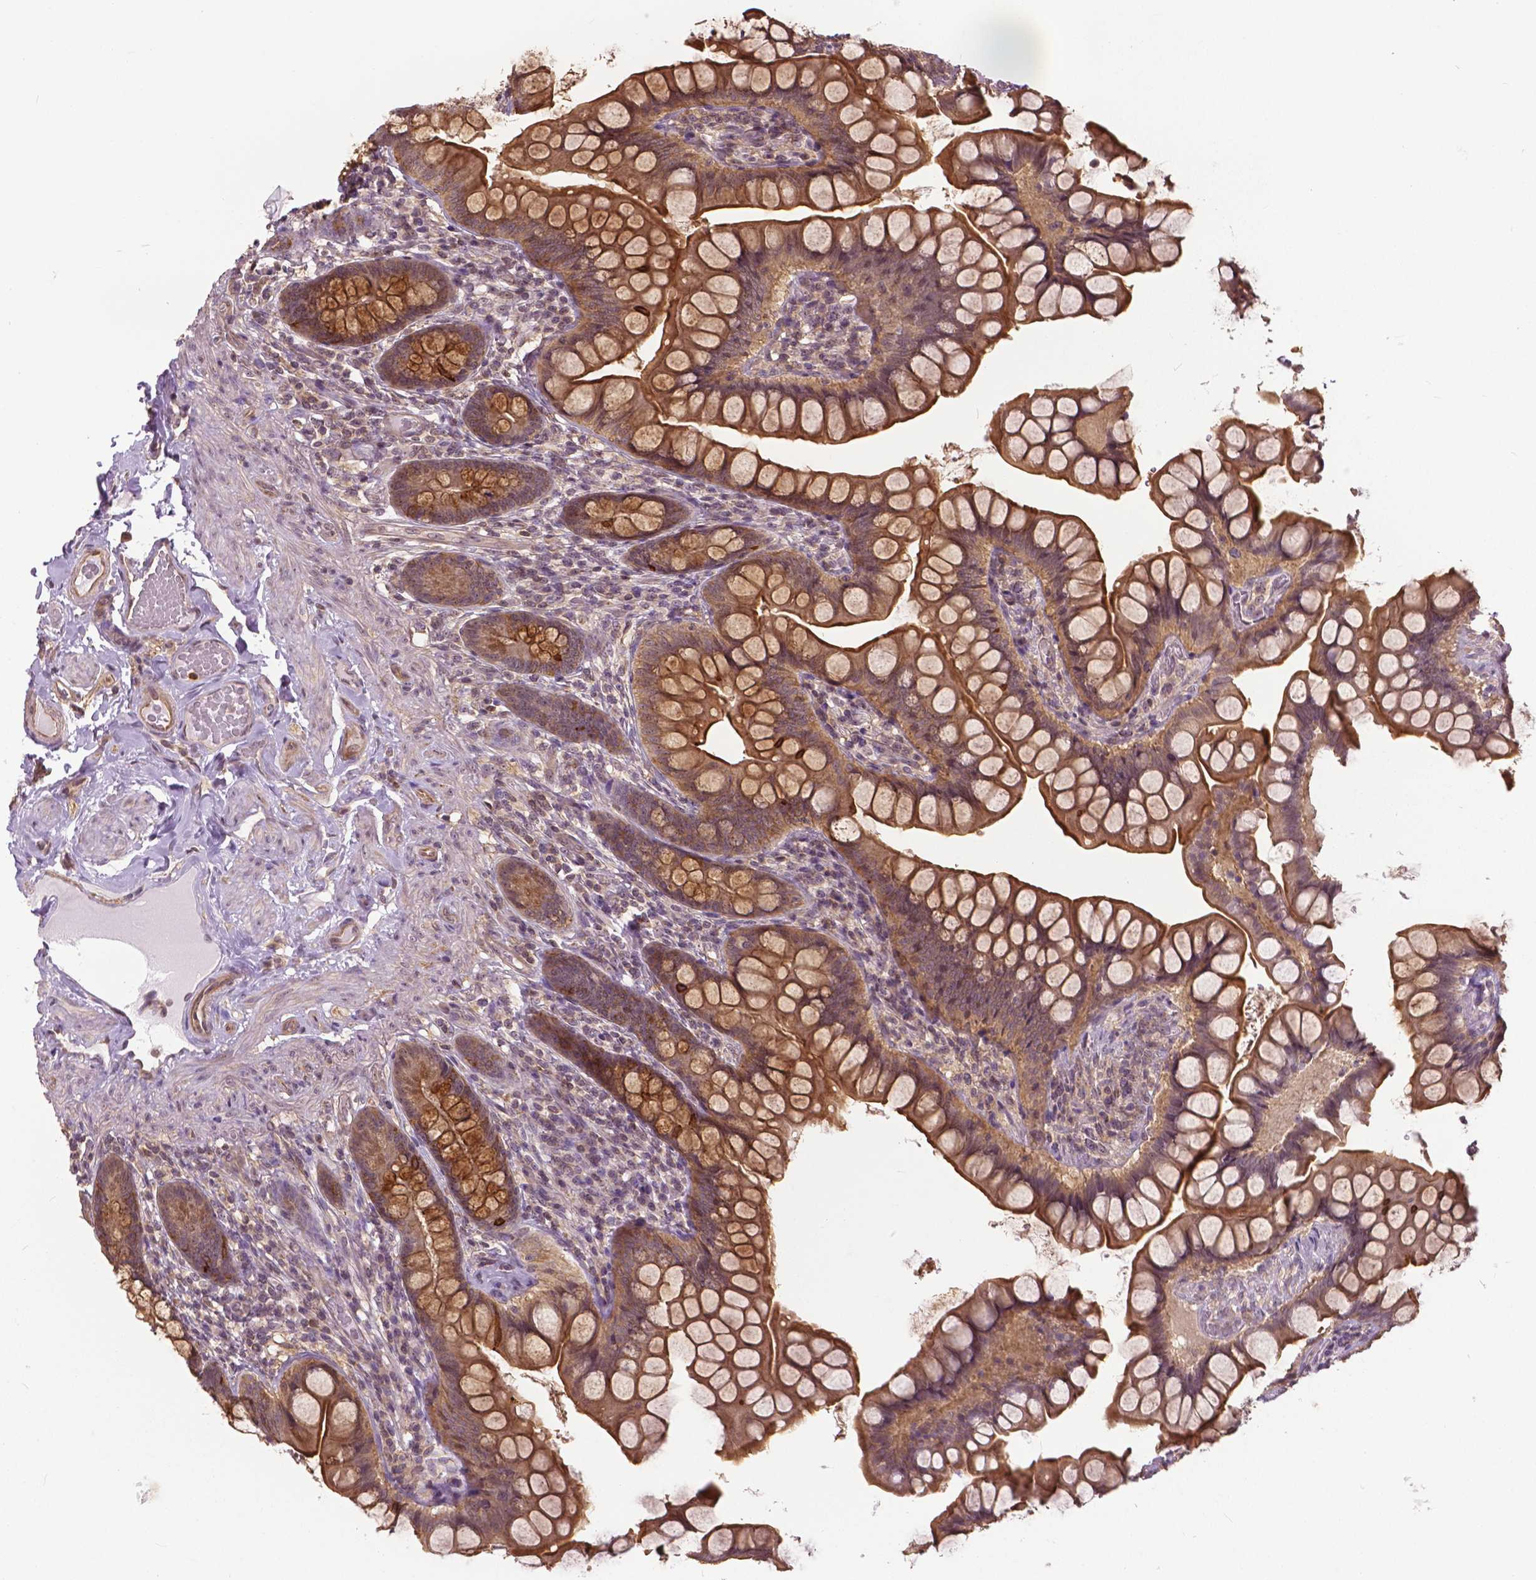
{"staining": {"intensity": "strong", "quantity": "25%-75%", "location": "cytoplasmic/membranous"}, "tissue": "small intestine", "cell_type": "Glandular cells", "image_type": "normal", "snomed": [{"axis": "morphology", "description": "Normal tissue, NOS"}, {"axis": "topography", "description": "Small intestine"}], "caption": "High-magnification brightfield microscopy of benign small intestine stained with DAB (3,3'-diaminobenzidine) (brown) and counterstained with hematoxylin (blue). glandular cells exhibit strong cytoplasmic/membranous positivity is present in about25%-75% of cells.", "gene": "ANXA13", "patient": {"sex": "male", "age": 70}}